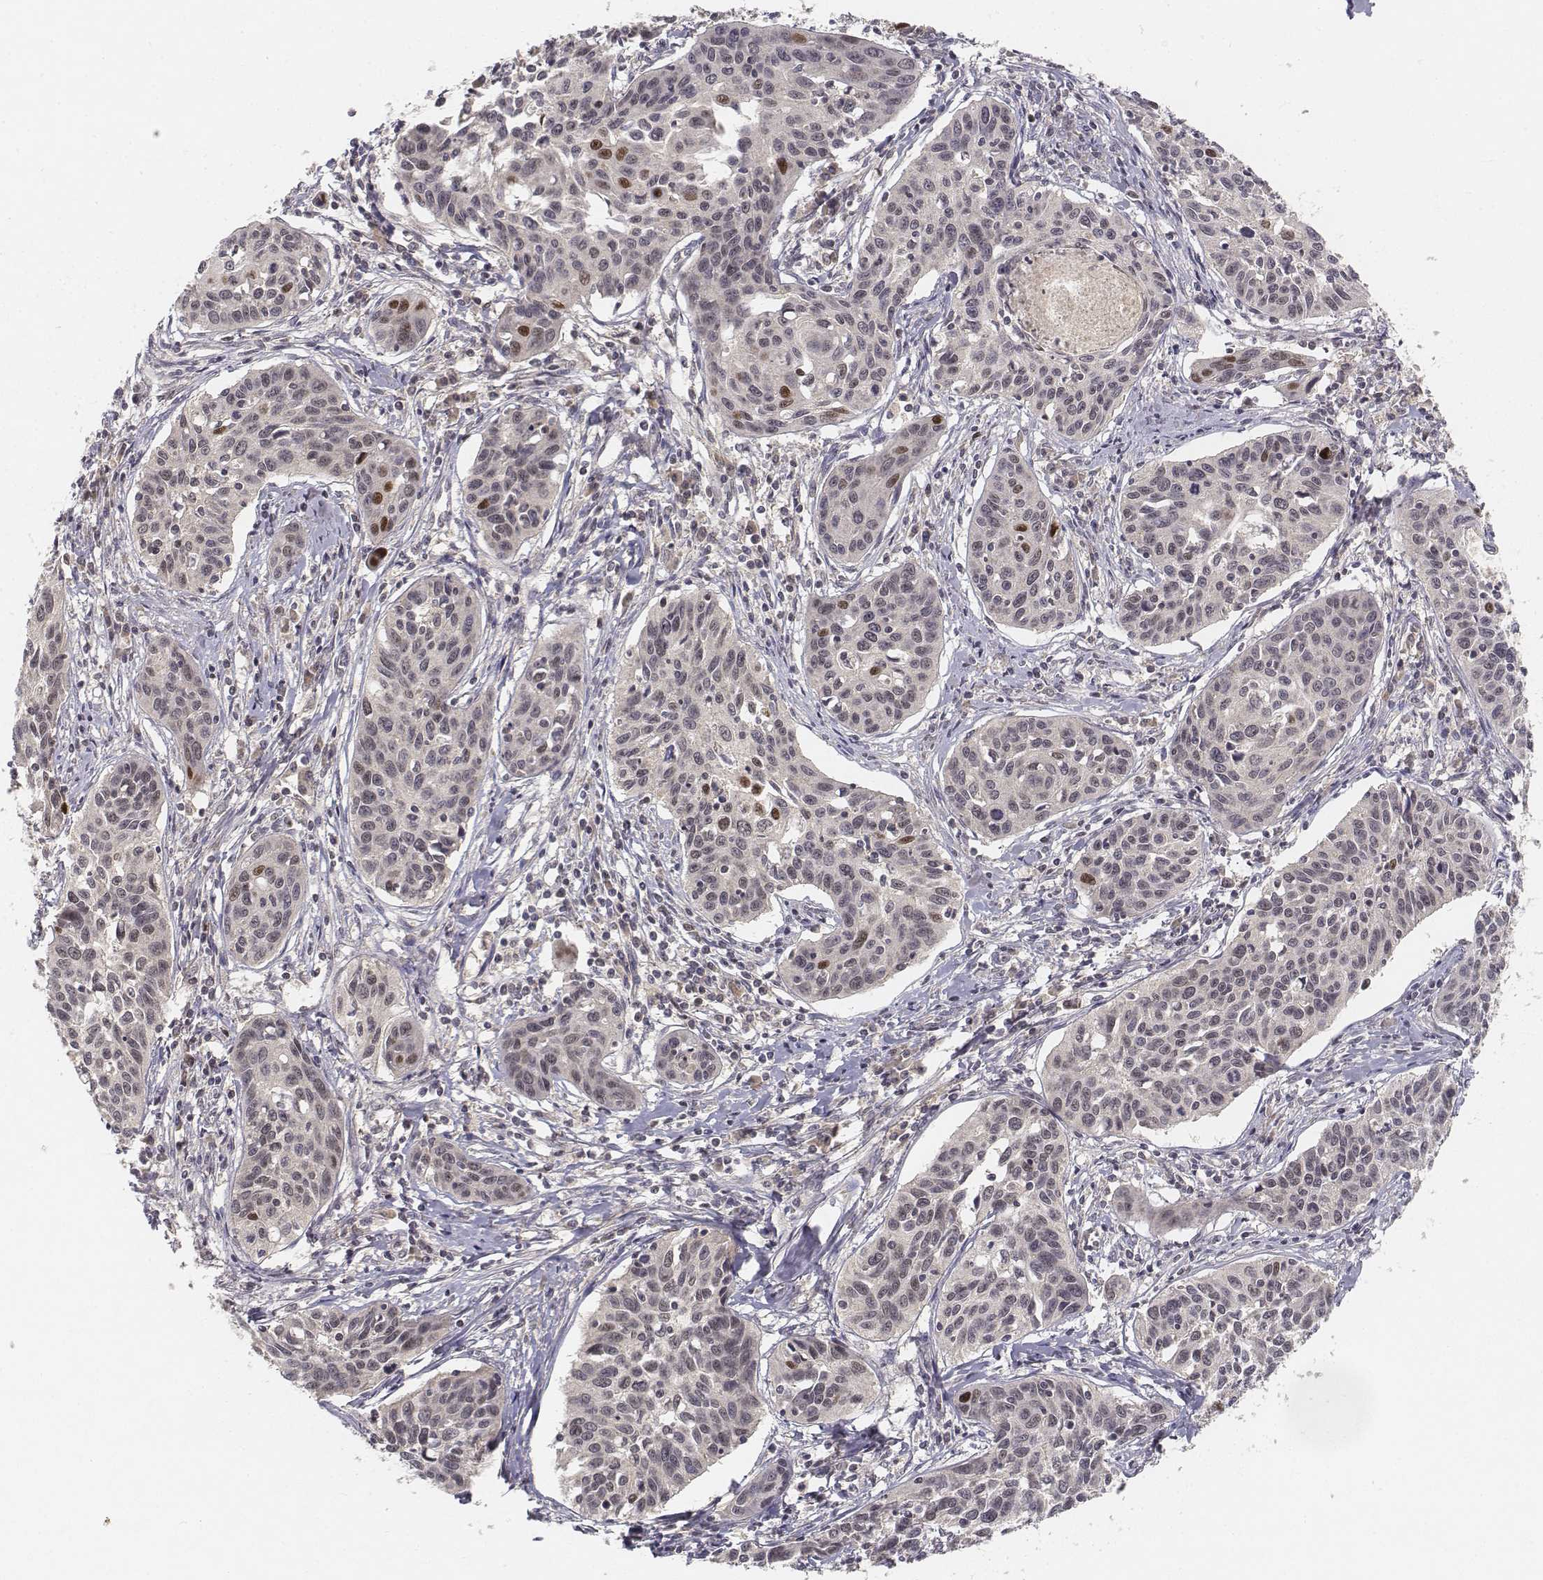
{"staining": {"intensity": "moderate", "quantity": "<25%", "location": "nuclear"}, "tissue": "cervical cancer", "cell_type": "Tumor cells", "image_type": "cancer", "snomed": [{"axis": "morphology", "description": "Squamous cell carcinoma, NOS"}, {"axis": "topography", "description": "Cervix"}], "caption": "DAB immunohistochemical staining of cervical squamous cell carcinoma exhibits moderate nuclear protein expression in approximately <25% of tumor cells.", "gene": "FANCD2", "patient": {"sex": "female", "age": 31}}